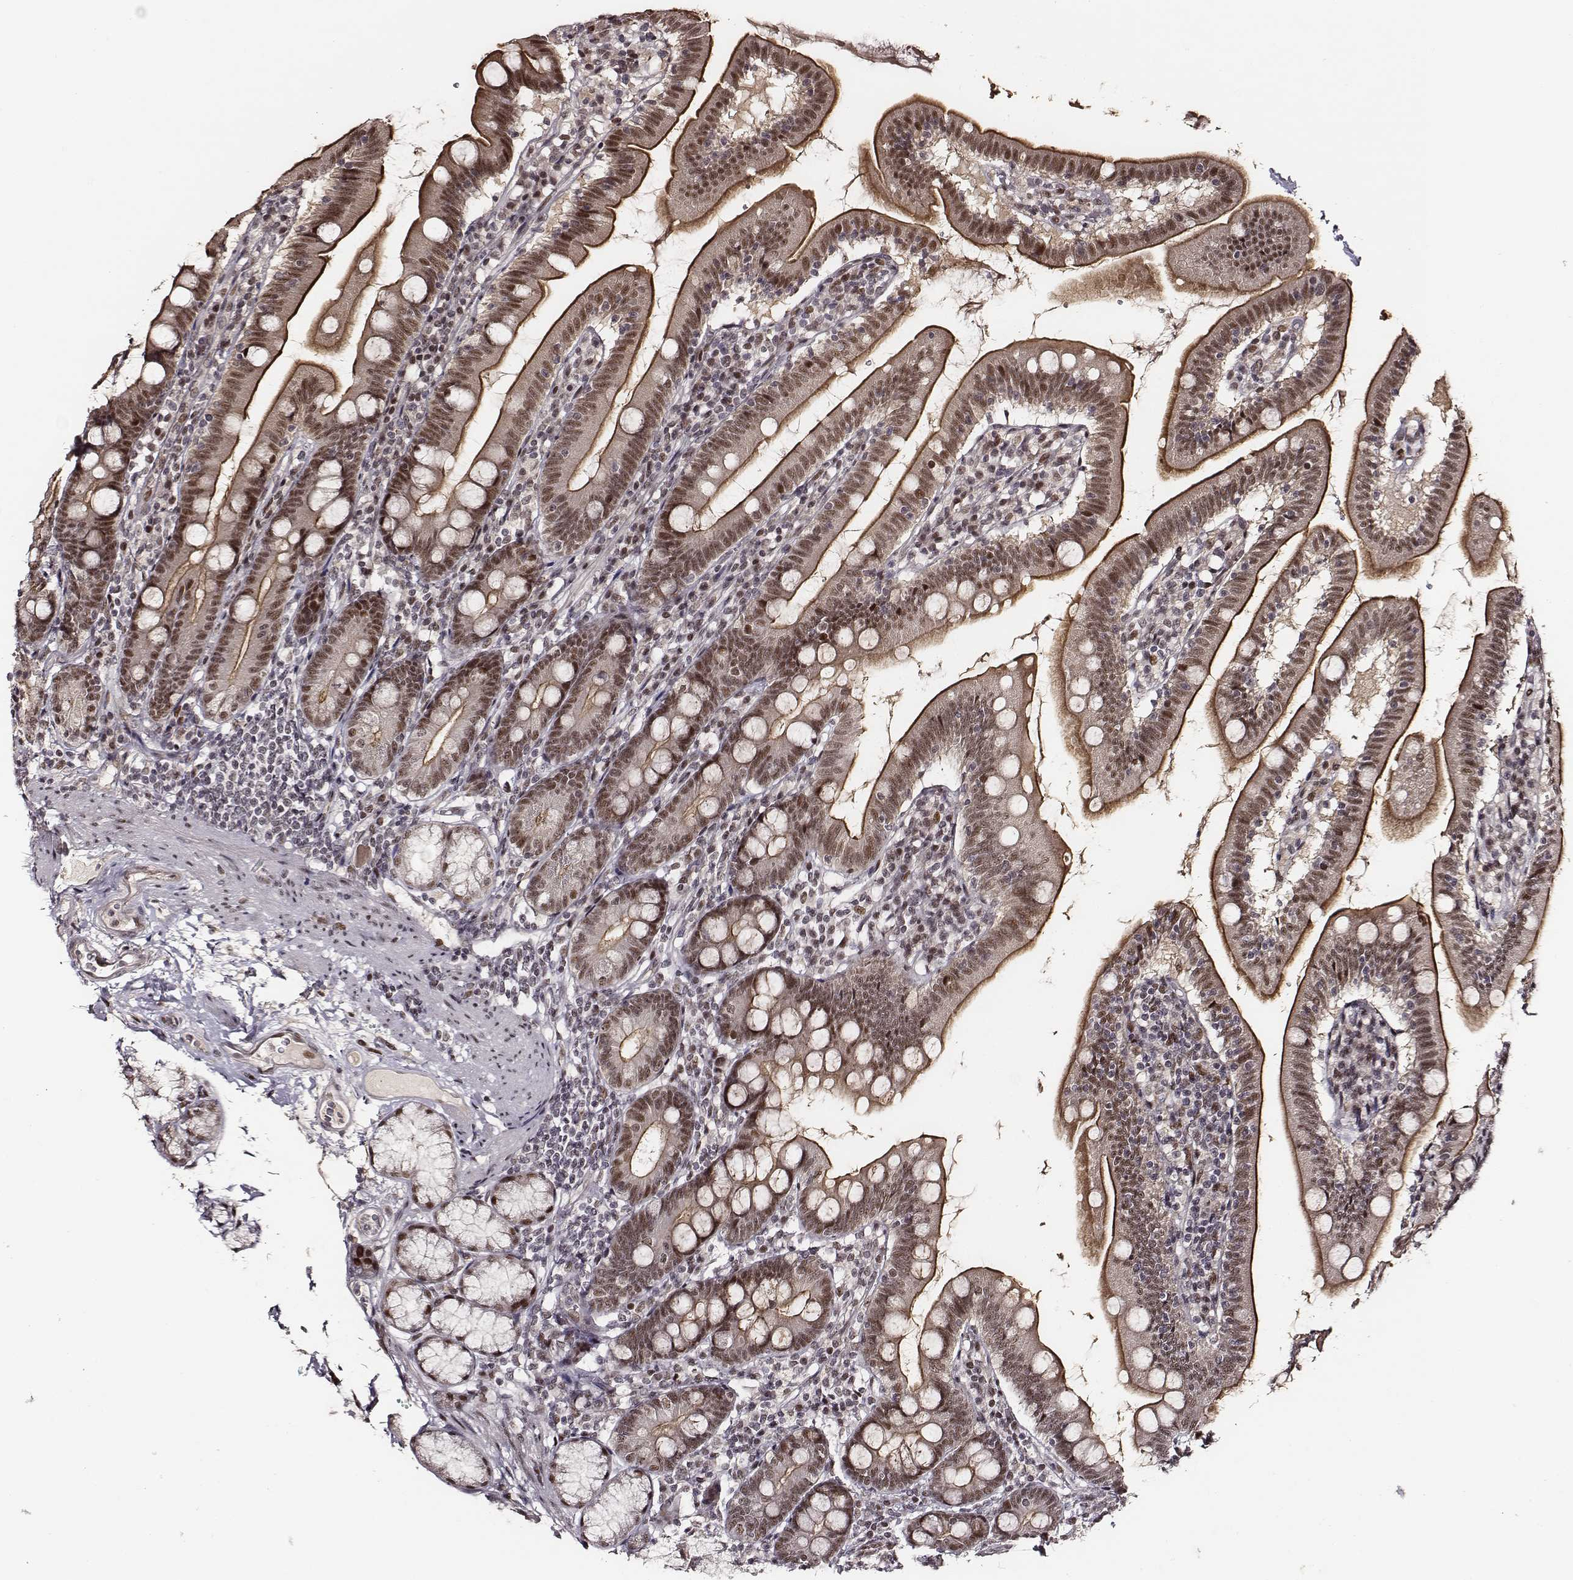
{"staining": {"intensity": "moderate", "quantity": ">75%", "location": "nuclear"}, "tissue": "duodenum", "cell_type": "Glandular cells", "image_type": "normal", "snomed": [{"axis": "morphology", "description": "Normal tissue, NOS"}, {"axis": "topography", "description": "Duodenum"}], "caption": "High-magnification brightfield microscopy of unremarkable duodenum stained with DAB (3,3'-diaminobenzidine) (brown) and counterstained with hematoxylin (blue). glandular cells exhibit moderate nuclear staining is identified in about>75% of cells.", "gene": "PPARA", "patient": {"sex": "female", "age": 67}}